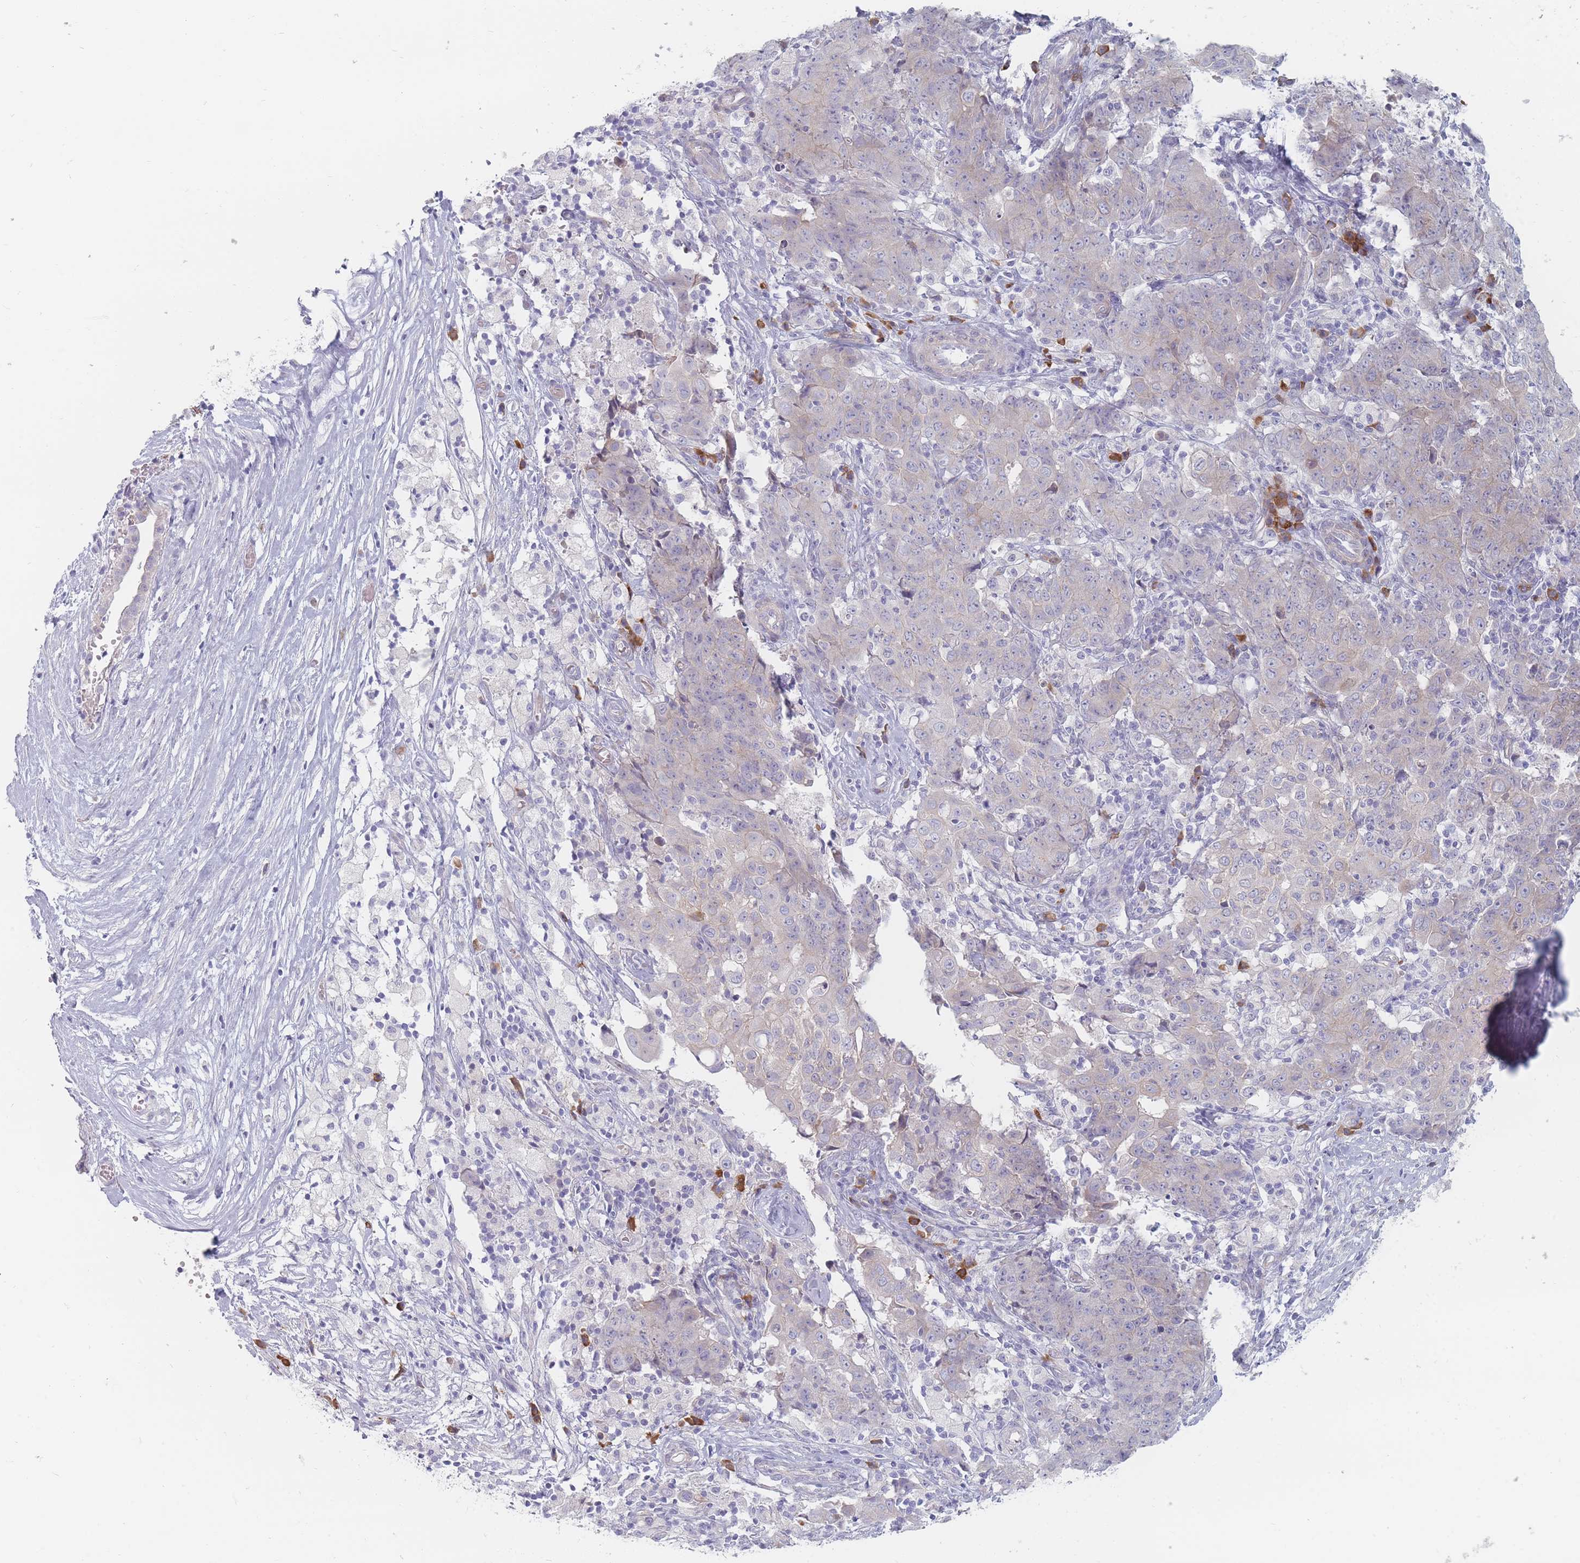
{"staining": {"intensity": "negative", "quantity": "none", "location": "none"}, "tissue": "ovarian cancer", "cell_type": "Tumor cells", "image_type": "cancer", "snomed": [{"axis": "morphology", "description": "Carcinoma, endometroid"}, {"axis": "topography", "description": "Ovary"}], "caption": "Immunohistochemistry photomicrograph of neoplastic tissue: ovarian cancer (endometroid carcinoma) stained with DAB exhibits no significant protein positivity in tumor cells.", "gene": "ERBIN", "patient": {"sex": "female", "age": 42}}